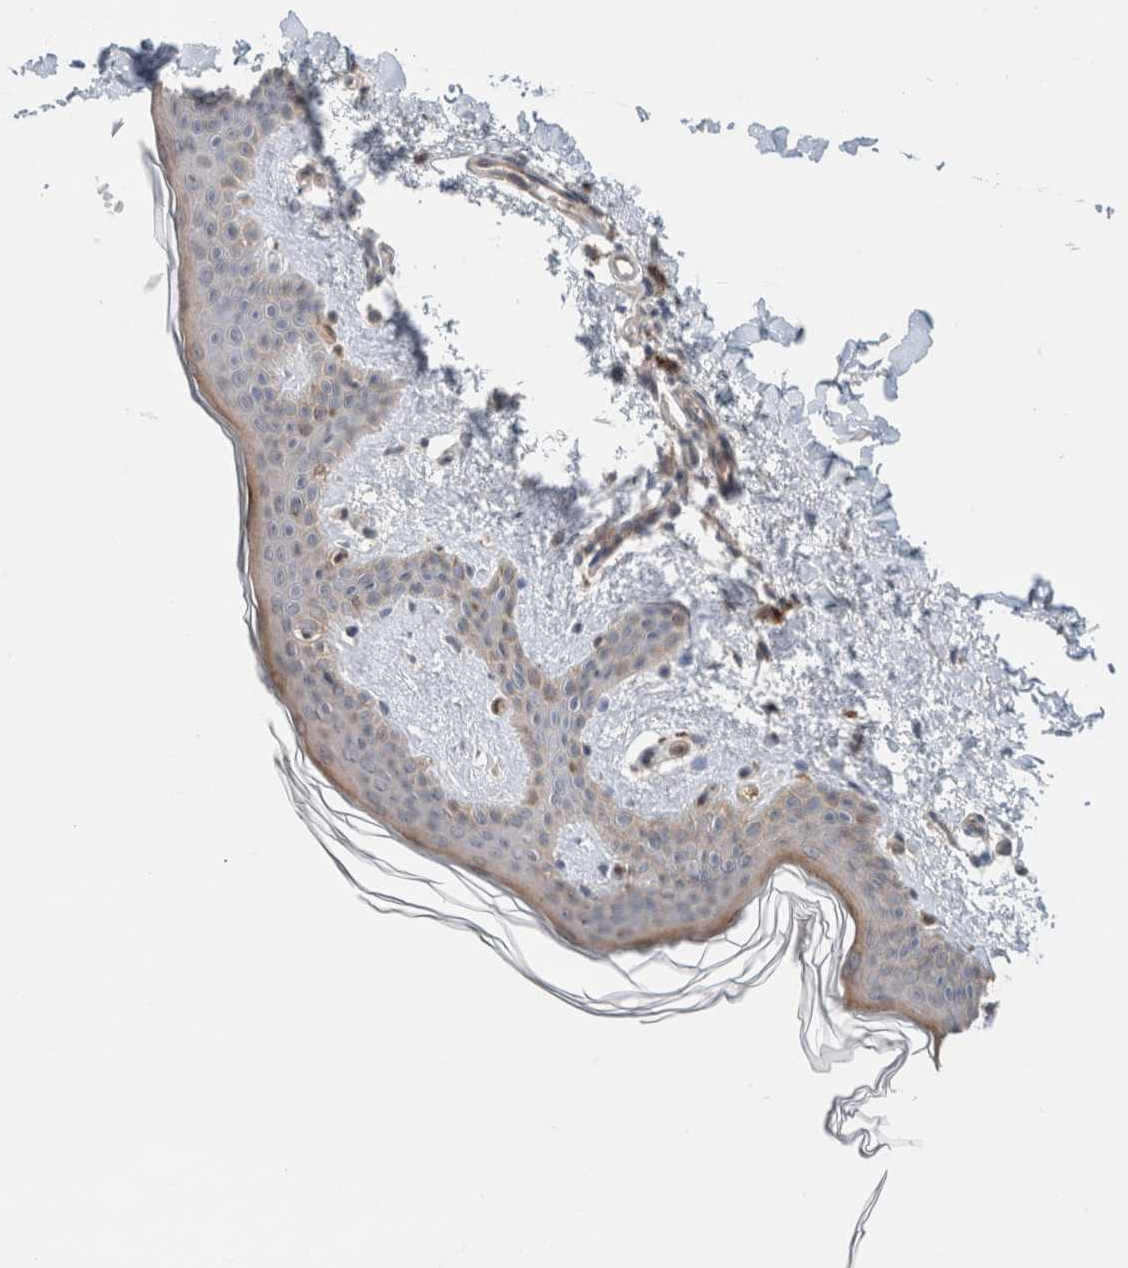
{"staining": {"intensity": "negative", "quantity": "none", "location": "none"}, "tissue": "skin", "cell_type": "Fibroblasts", "image_type": "normal", "snomed": [{"axis": "morphology", "description": "Normal tissue, NOS"}, {"axis": "topography", "description": "Skin"}], "caption": "Immunohistochemical staining of normal human skin exhibits no significant staining in fibroblasts. (Immunohistochemistry (ihc), brightfield microscopy, high magnification).", "gene": "XPNPEP1", "patient": {"sex": "female", "age": 46}}